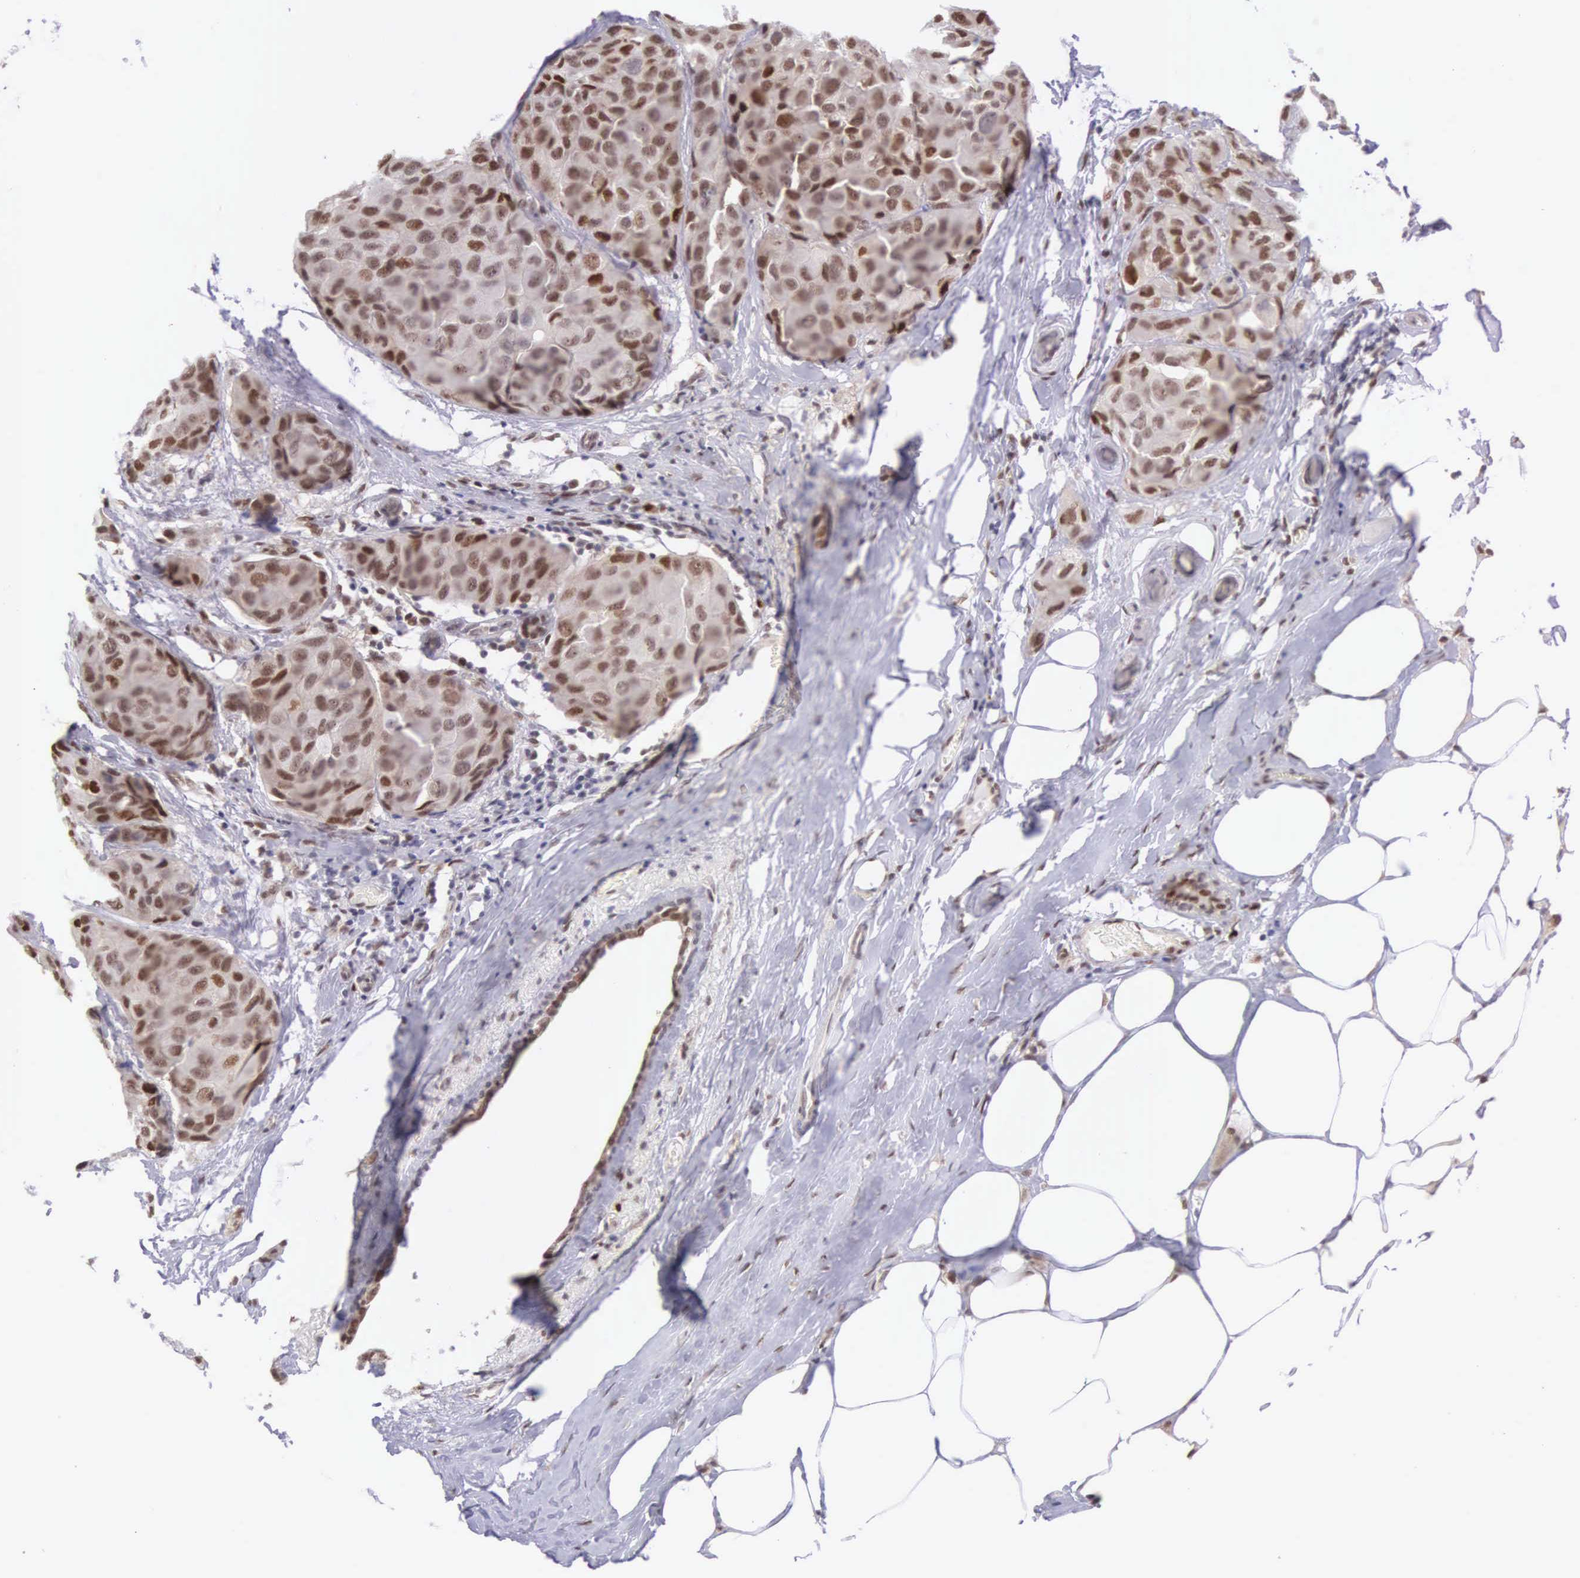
{"staining": {"intensity": "moderate", "quantity": ">75%", "location": "nuclear"}, "tissue": "breast cancer", "cell_type": "Tumor cells", "image_type": "cancer", "snomed": [{"axis": "morphology", "description": "Duct carcinoma"}, {"axis": "topography", "description": "Breast"}], "caption": "Tumor cells display medium levels of moderate nuclear expression in approximately >75% of cells in human breast cancer (intraductal carcinoma). Nuclei are stained in blue.", "gene": "CCDC117", "patient": {"sex": "female", "age": 68}}